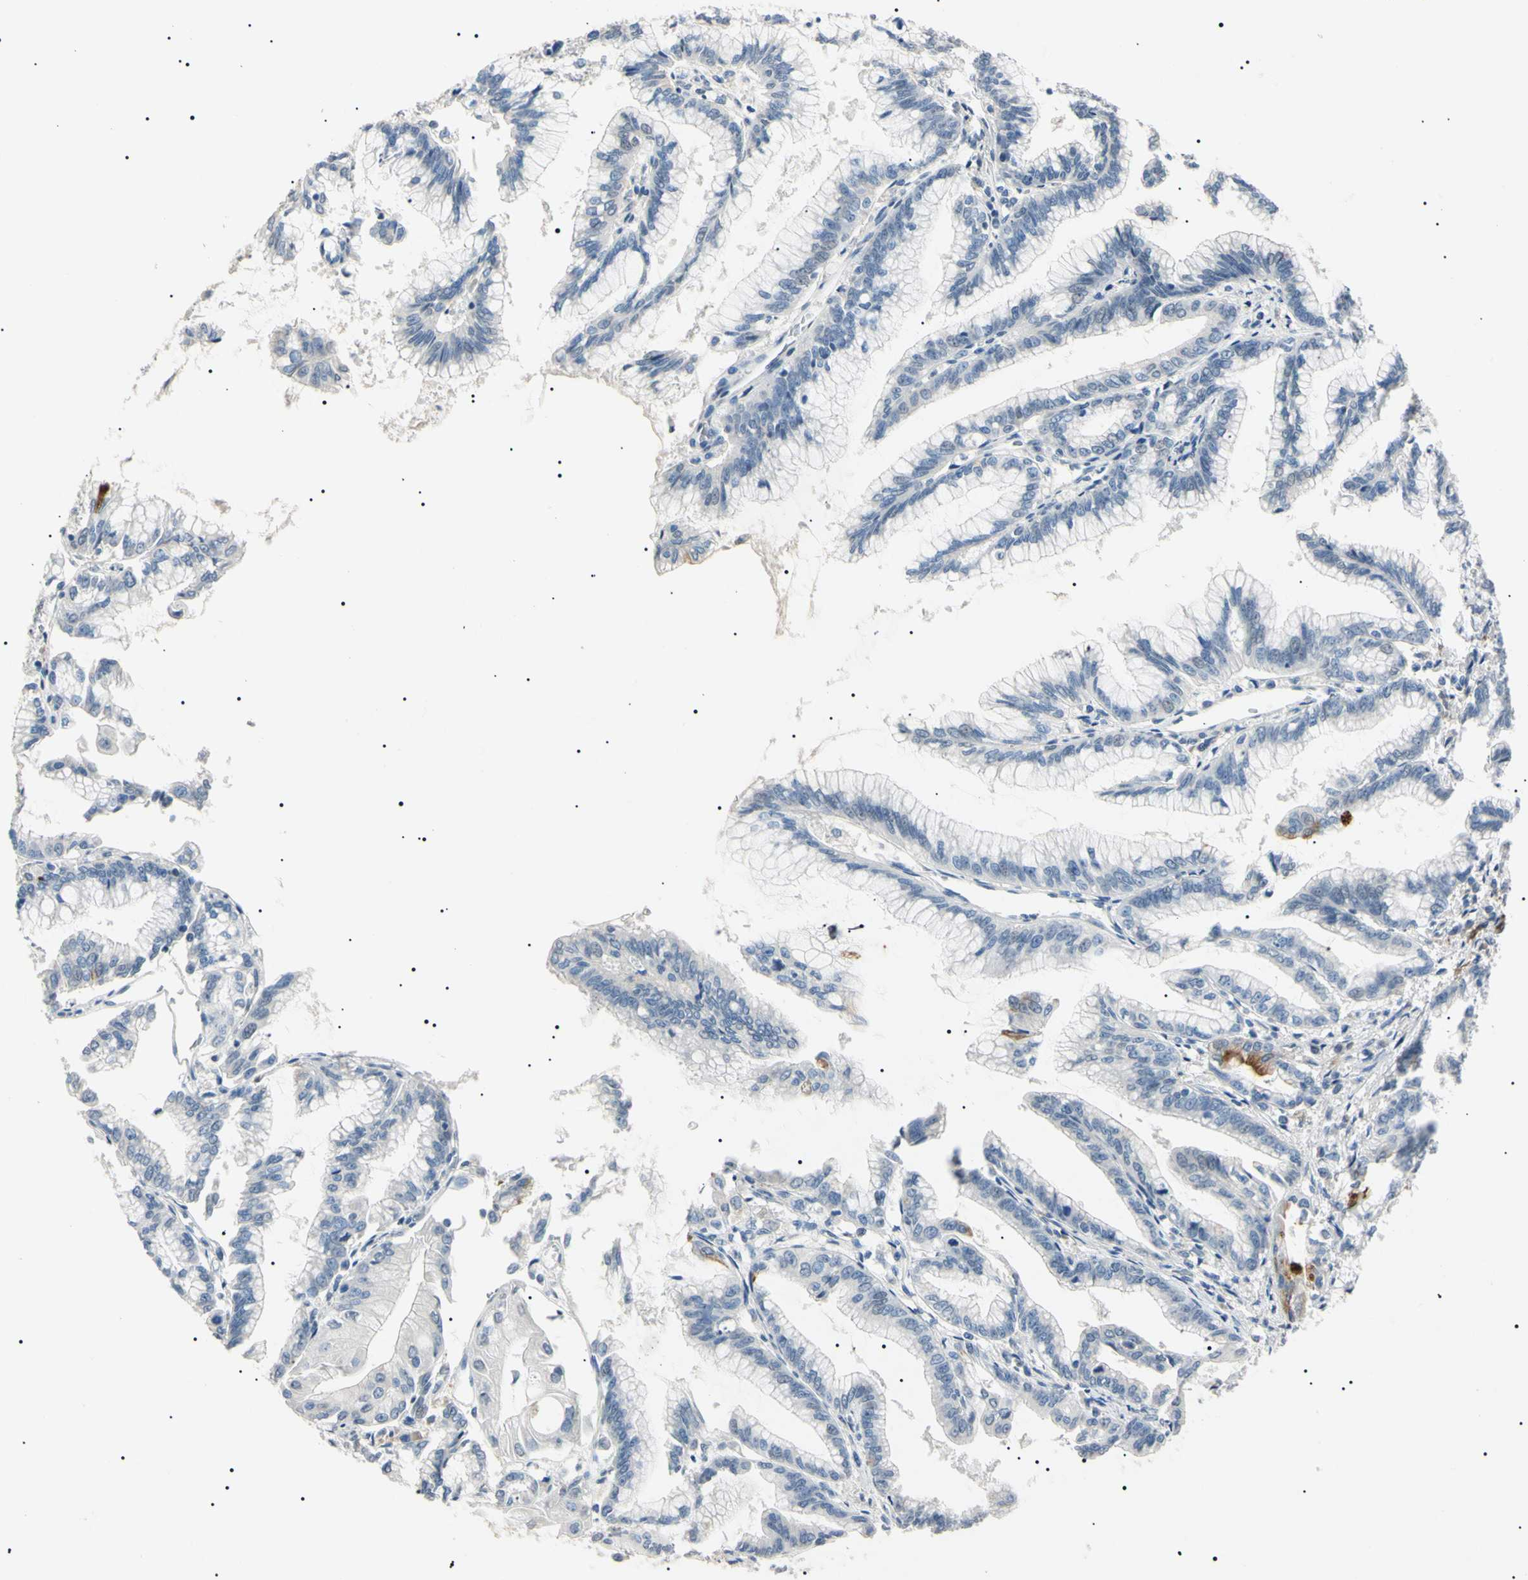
{"staining": {"intensity": "moderate", "quantity": "<25%", "location": "cytoplasmic/membranous"}, "tissue": "pancreatic cancer", "cell_type": "Tumor cells", "image_type": "cancer", "snomed": [{"axis": "morphology", "description": "Adenocarcinoma, NOS"}, {"axis": "topography", "description": "Pancreas"}], "caption": "DAB immunohistochemical staining of human pancreatic cancer exhibits moderate cytoplasmic/membranous protein staining in approximately <25% of tumor cells. (DAB IHC, brown staining for protein, blue staining for nuclei).", "gene": "CGB3", "patient": {"sex": "female", "age": 64}}